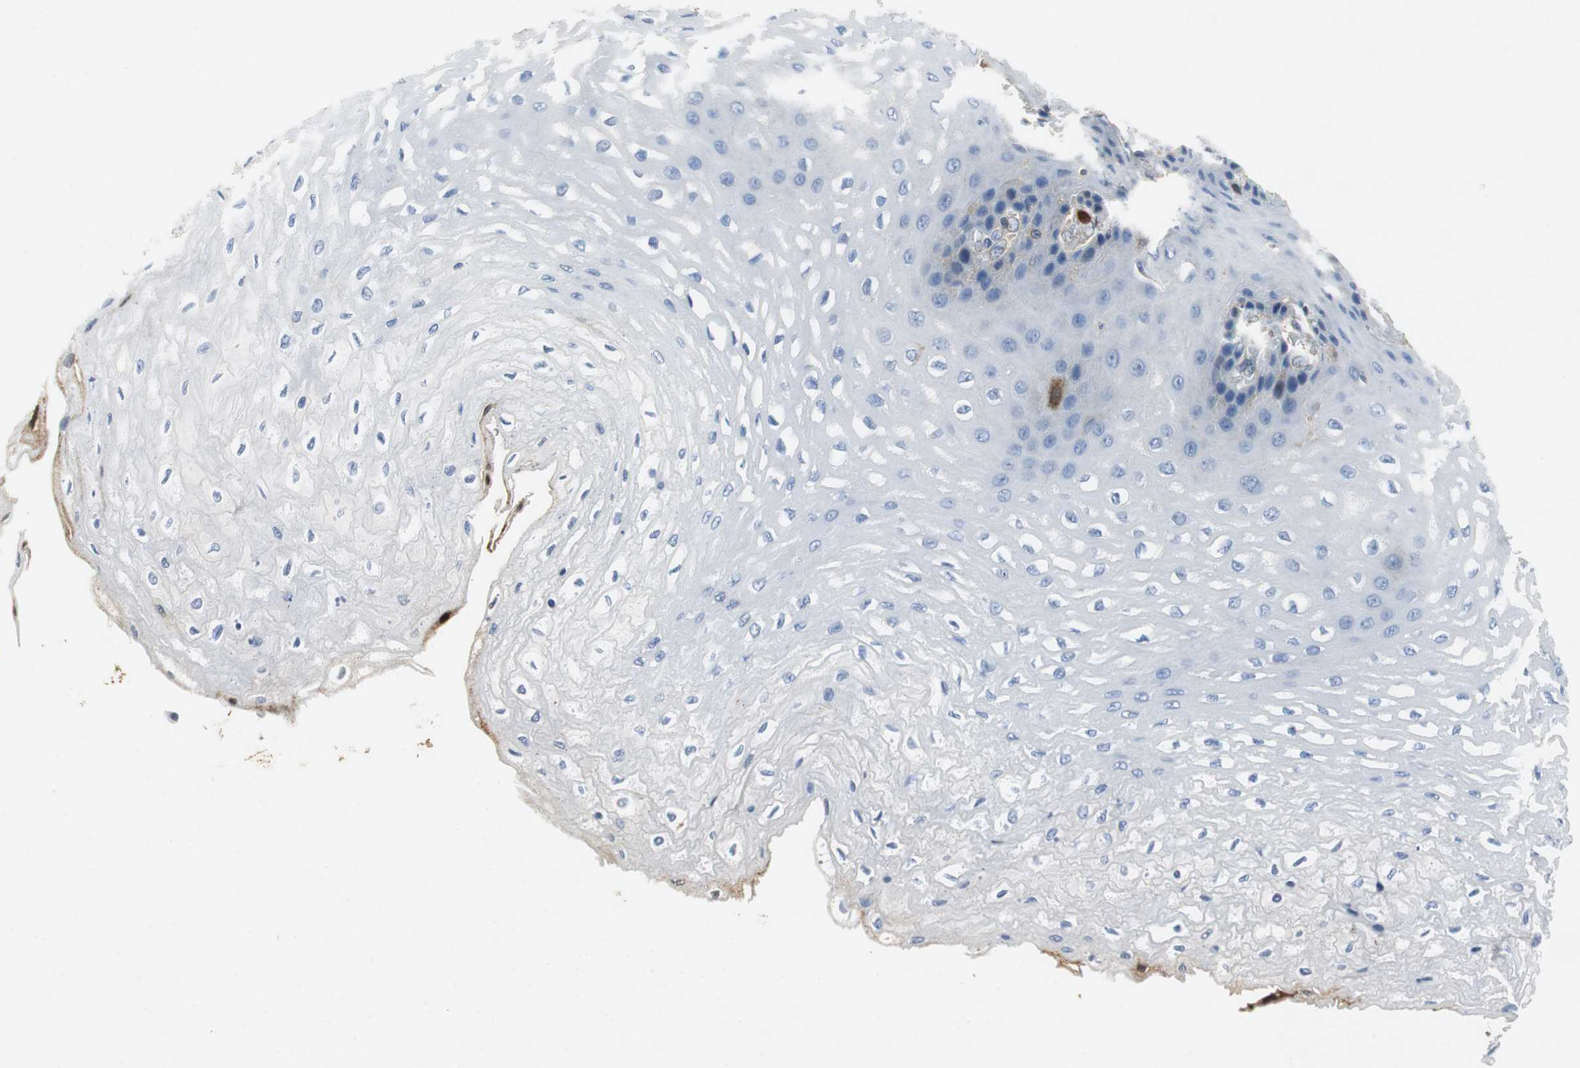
{"staining": {"intensity": "strong", "quantity": "<25%", "location": "cytoplasmic/membranous"}, "tissue": "esophagus", "cell_type": "Squamous epithelial cells", "image_type": "normal", "snomed": [{"axis": "morphology", "description": "Normal tissue, NOS"}, {"axis": "topography", "description": "Esophagus"}], "caption": "Esophagus stained with immunohistochemistry (IHC) shows strong cytoplasmic/membranous staining in approximately <25% of squamous epithelial cells.", "gene": "ORM1", "patient": {"sex": "female", "age": 72}}